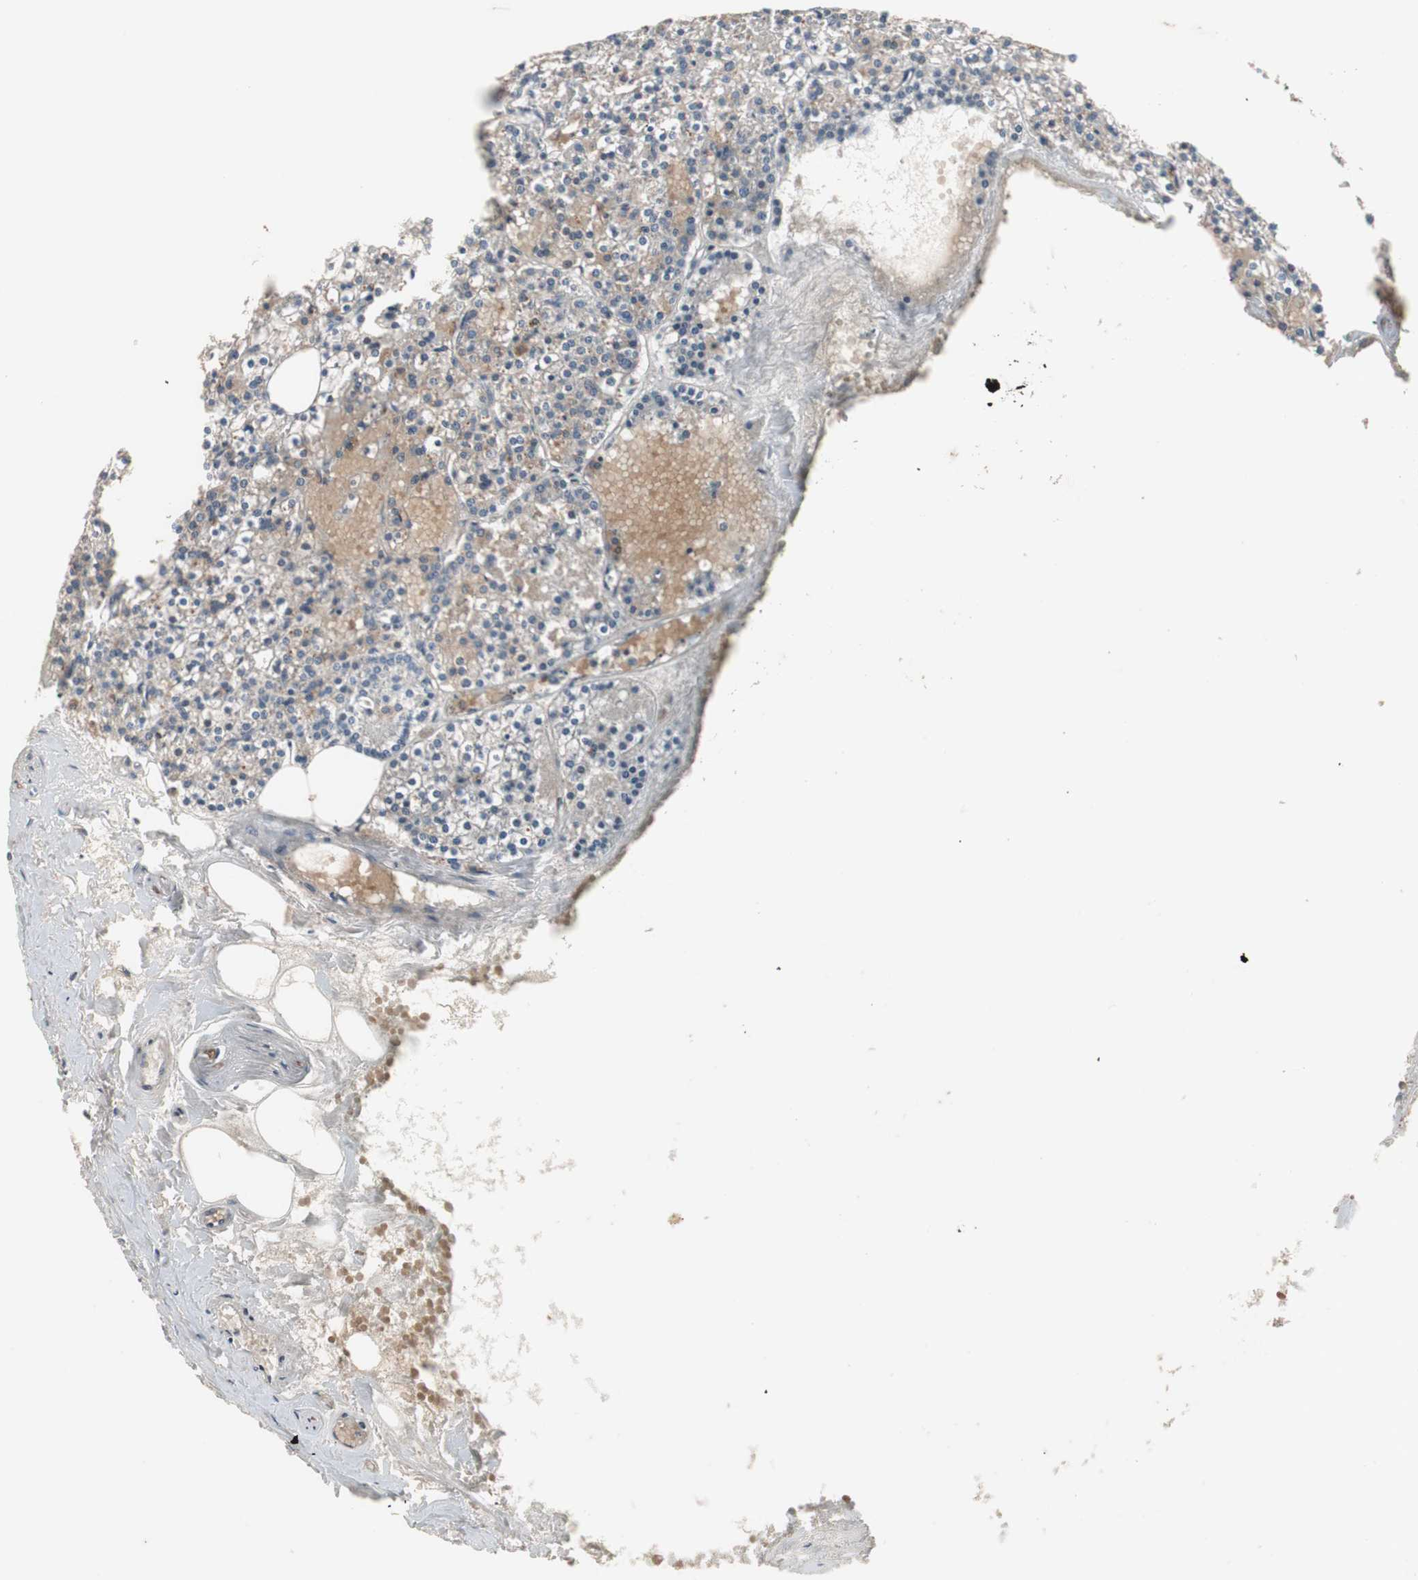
{"staining": {"intensity": "moderate", "quantity": "25%-75%", "location": "cytoplasmic/membranous"}, "tissue": "parathyroid gland", "cell_type": "Glandular cells", "image_type": "normal", "snomed": [{"axis": "morphology", "description": "Normal tissue, NOS"}, {"axis": "topography", "description": "Parathyroid gland"}], "caption": "A high-resolution image shows immunohistochemistry staining of benign parathyroid gland, which exhibits moderate cytoplasmic/membranous staining in about 25%-75% of glandular cells.", "gene": "NF2", "patient": {"sex": "female", "age": 63}}